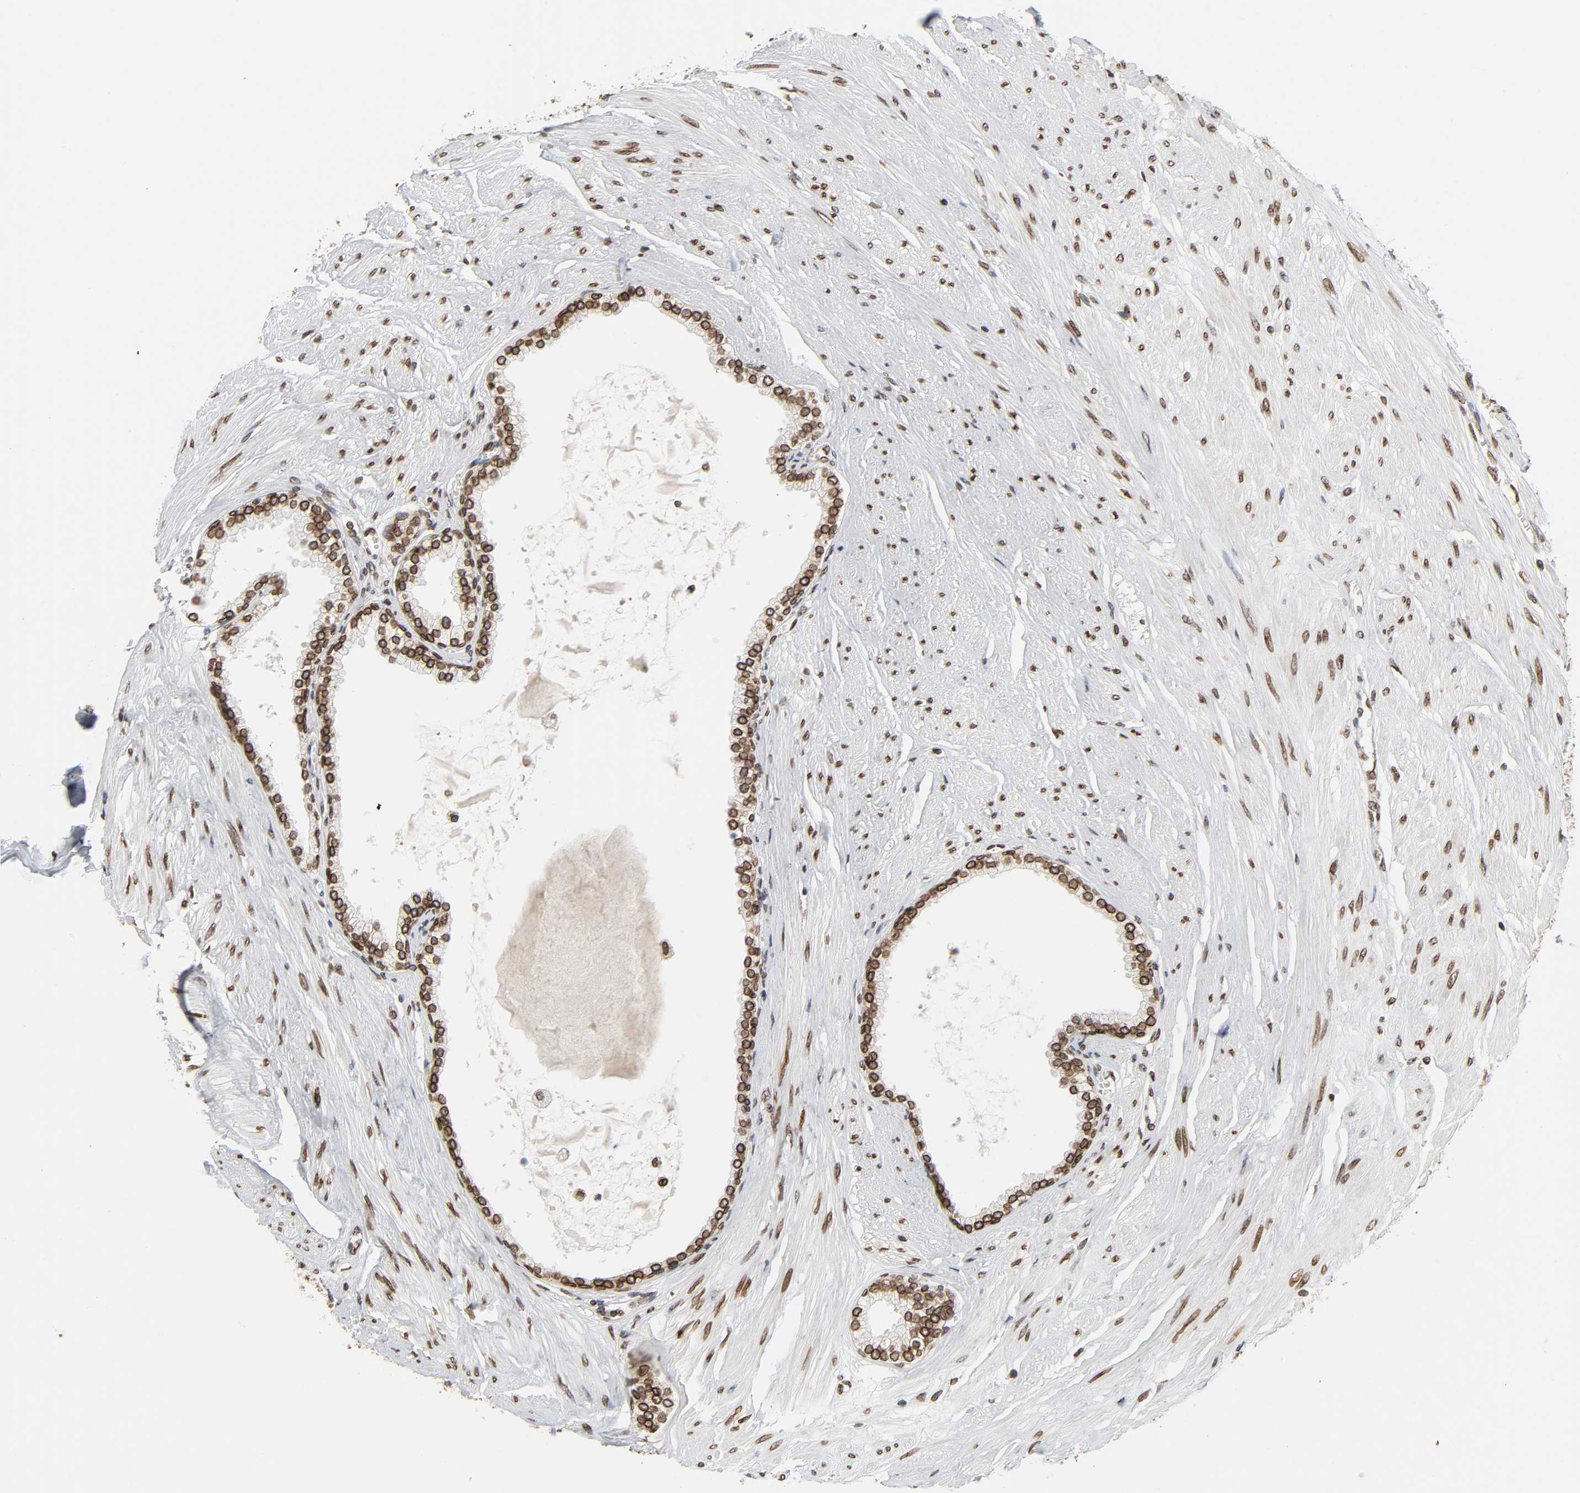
{"staining": {"intensity": "strong", "quantity": ">75%", "location": "cytoplasmic/membranous,nuclear"}, "tissue": "prostate", "cell_type": "Glandular cells", "image_type": "normal", "snomed": [{"axis": "morphology", "description": "Normal tissue, NOS"}, {"axis": "topography", "description": "Prostate"}], "caption": "Prostate was stained to show a protein in brown. There is high levels of strong cytoplasmic/membranous,nuclear expression in approximately >75% of glandular cells.", "gene": "RANGAP1", "patient": {"sex": "male", "age": 64}}